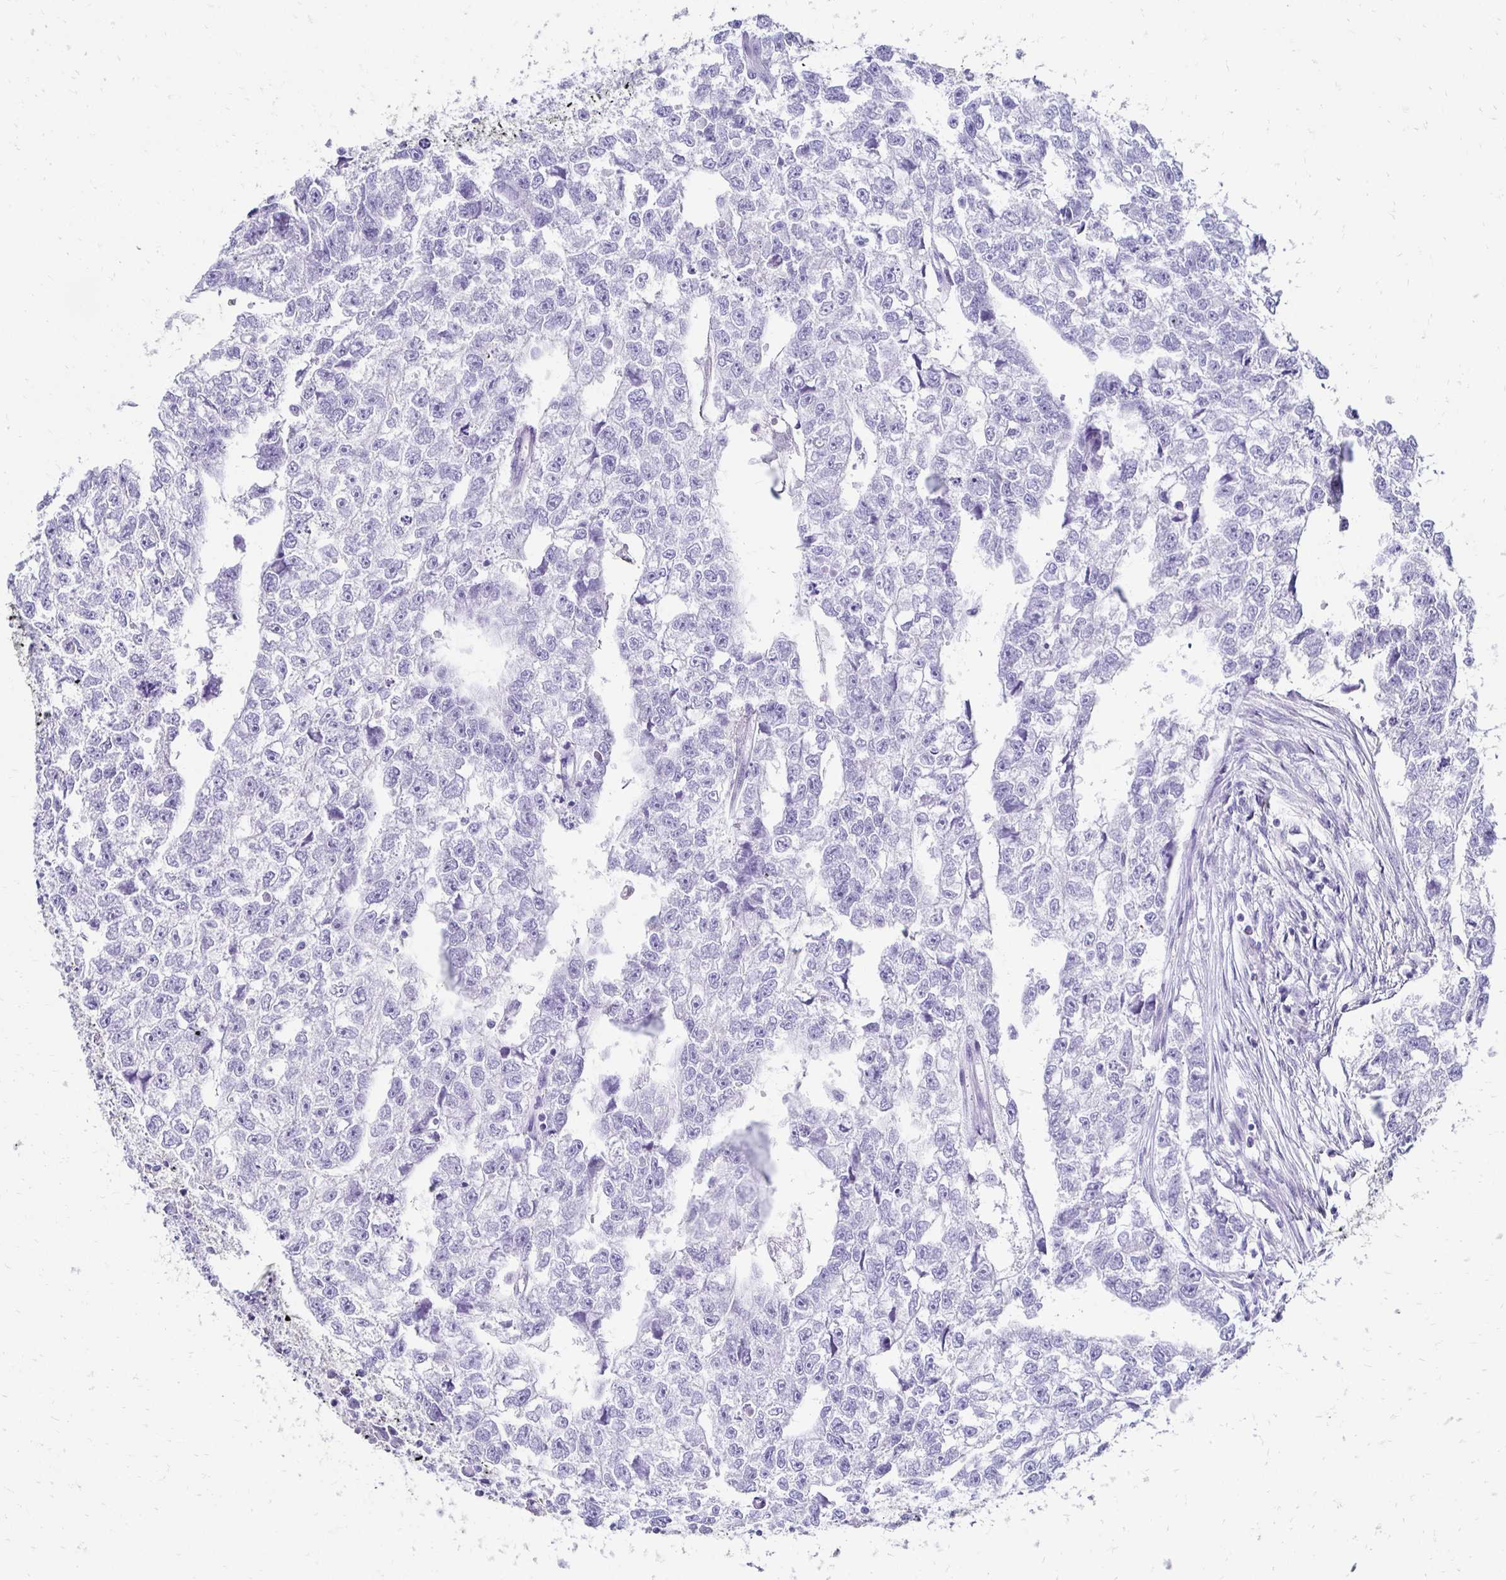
{"staining": {"intensity": "negative", "quantity": "none", "location": "none"}, "tissue": "testis cancer", "cell_type": "Tumor cells", "image_type": "cancer", "snomed": [{"axis": "morphology", "description": "Carcinoma, Embryonal, NOS"}, {"axis": "morphology", "description": "Teratoma, malignant, NOS"}, {"axis": "topography", "description": "Testis"}], "caption": "A histopathology image of testis cancer (teratoma (malignant)) stained for a protein exhibits no brown staining in tumor cells.", "gene": "TMEM54", "patient": {"sex": "male", "age": 44}}